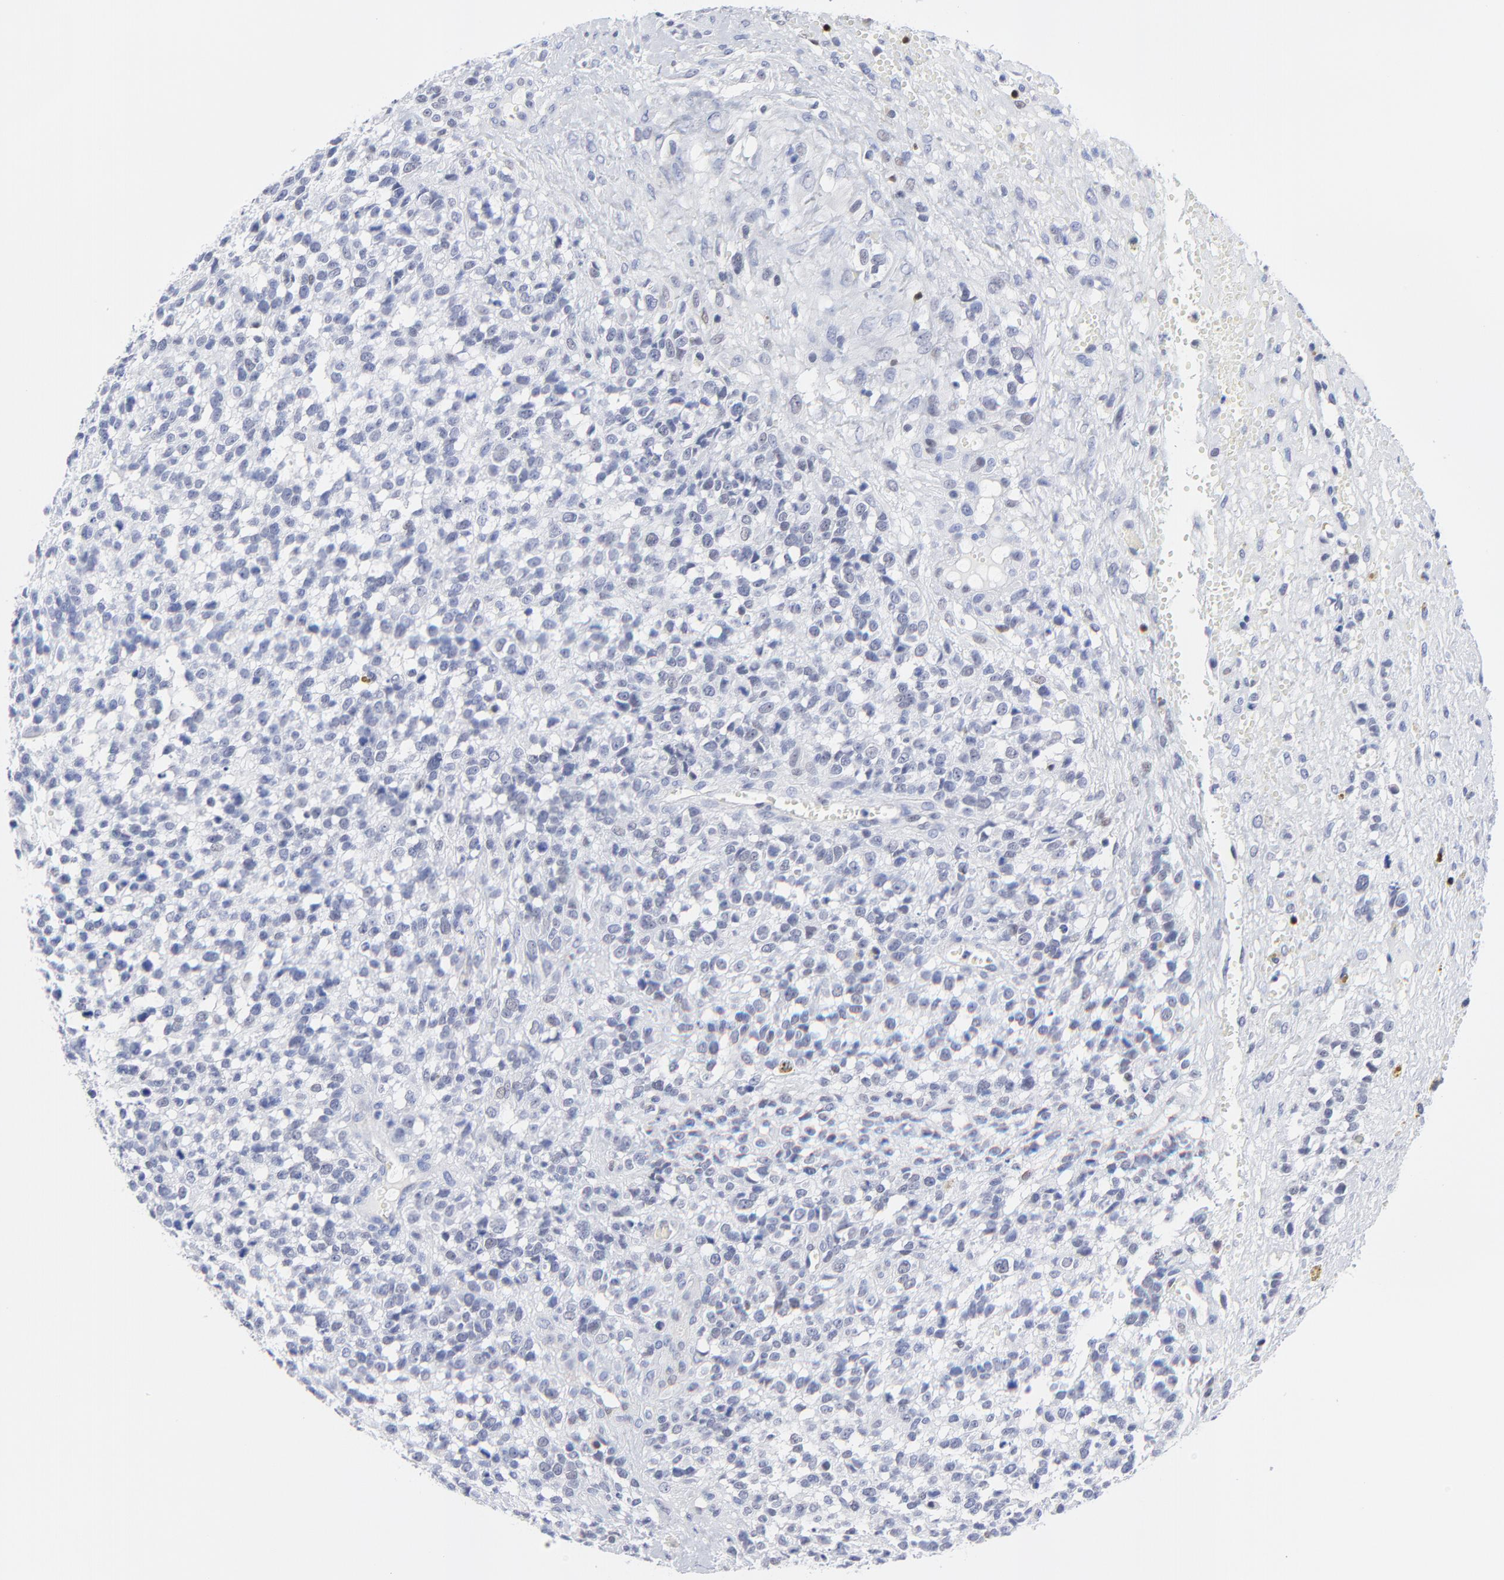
{"staining": {"intensity": "negative", "quantity": "none", "location": "none"}, "tissue": "glioma", "cell_type": "Tumor cells", "image_type": "cancer", "snomed": [{"axis": "morphology", "description": "Glioma, malignant, High grade"}, {"axis": "topography", "description": "Brain"}], "caption": "This is a photomicrograph of IHC staining of glioma, which shows no staining in tumor cells. (DAB (3,3'-diaminobenzidine) immunohistochemistry, high magnification).", "gene": "ZAP70", "patient": {"sex": "male", "age": 66}}